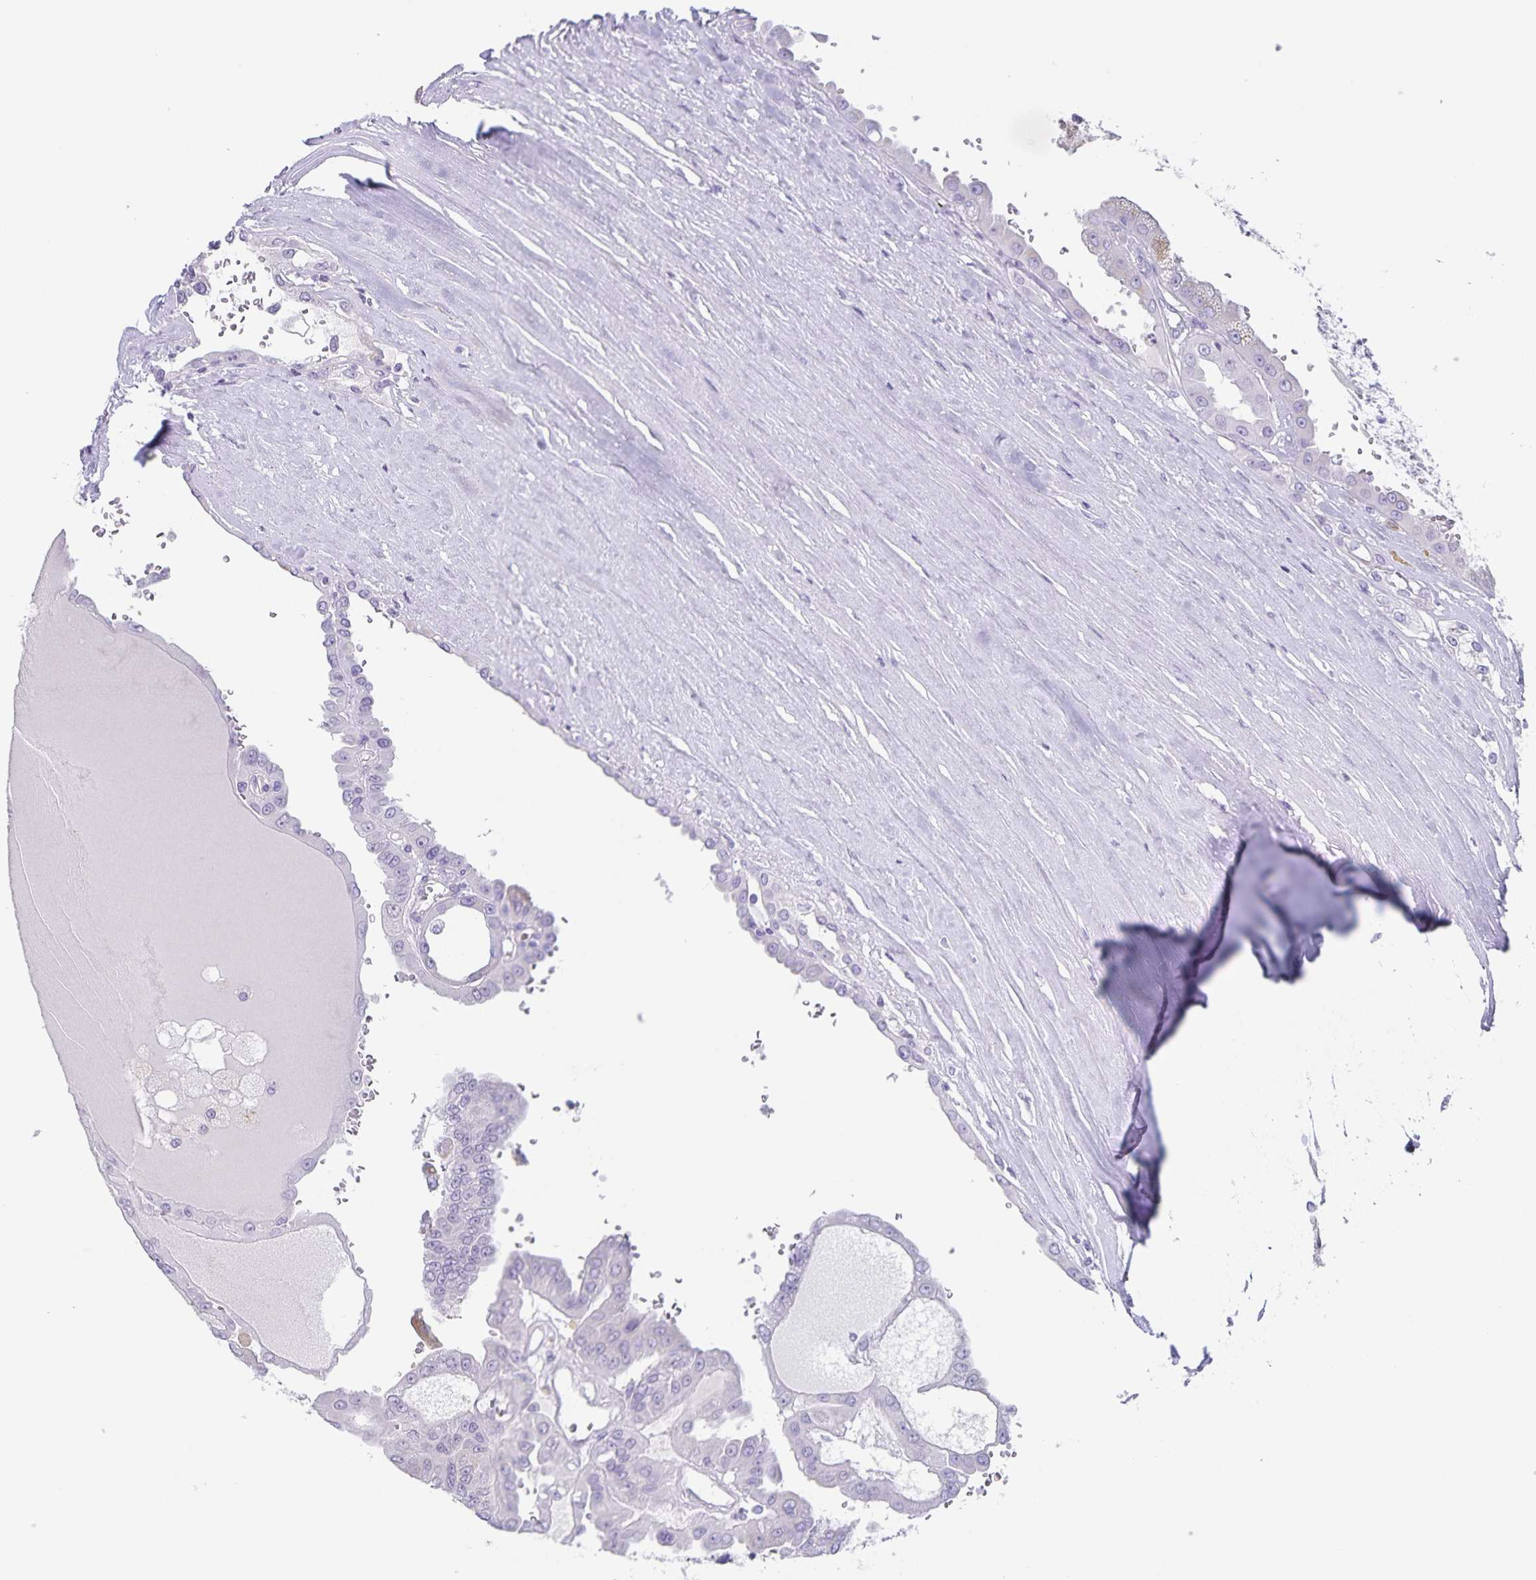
{"staining": {"intensity": "negative", "quantity": "none", "location": "none"}, "tissue": "renal cancer", "cell_type": "Tumor cells", "image_type": "cancer", "snomed": [{"axis": "morphology", "description": "Adenocarcinoma, NOS"}, {"axis": "topography", "description": "Kidney"}], "caption": "Photomicrograph shows no significant protein expression in tumor cells of renal adenocarcinoma.", "gene": "C11orf42", "patient": {"sex": "male", "age": 58}}